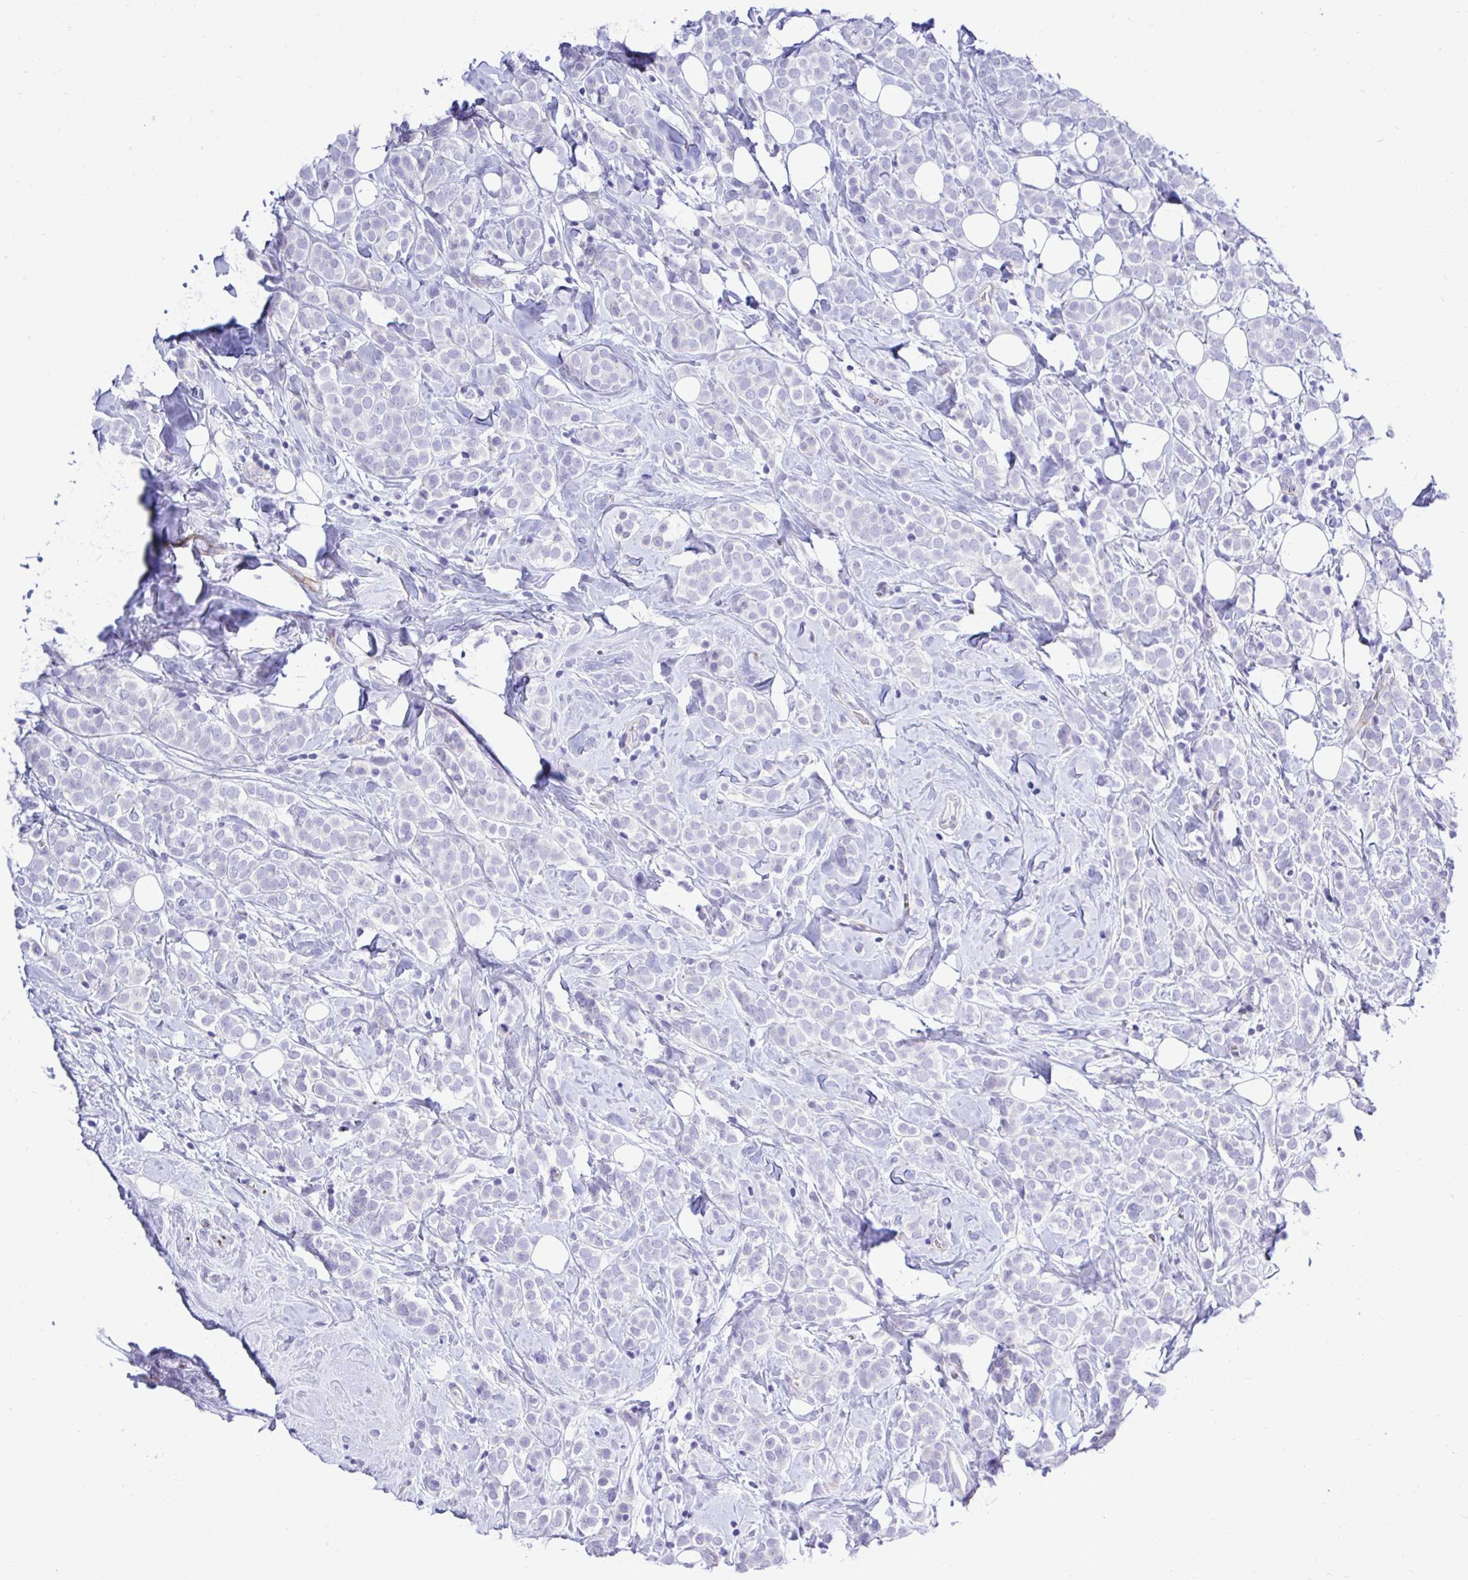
{"staining": {"intensity": "negative", "quantity": "none", "location": "none"}, "tissue": "breast cancer", "cell_type": "Tumor cells", "image_type": "cancer", "snomed": [{"axis": "morphology", "description": "Lobular carcinoma"}, {"axis": "topography", "description": "Breast"}], "caption": "Tumor cells show no significant protein expression in breast lobular carcinoma. Nuclei are stained in blue.", "gene": "ABCG2", "patient": {"sex": "female", "age": 49}}